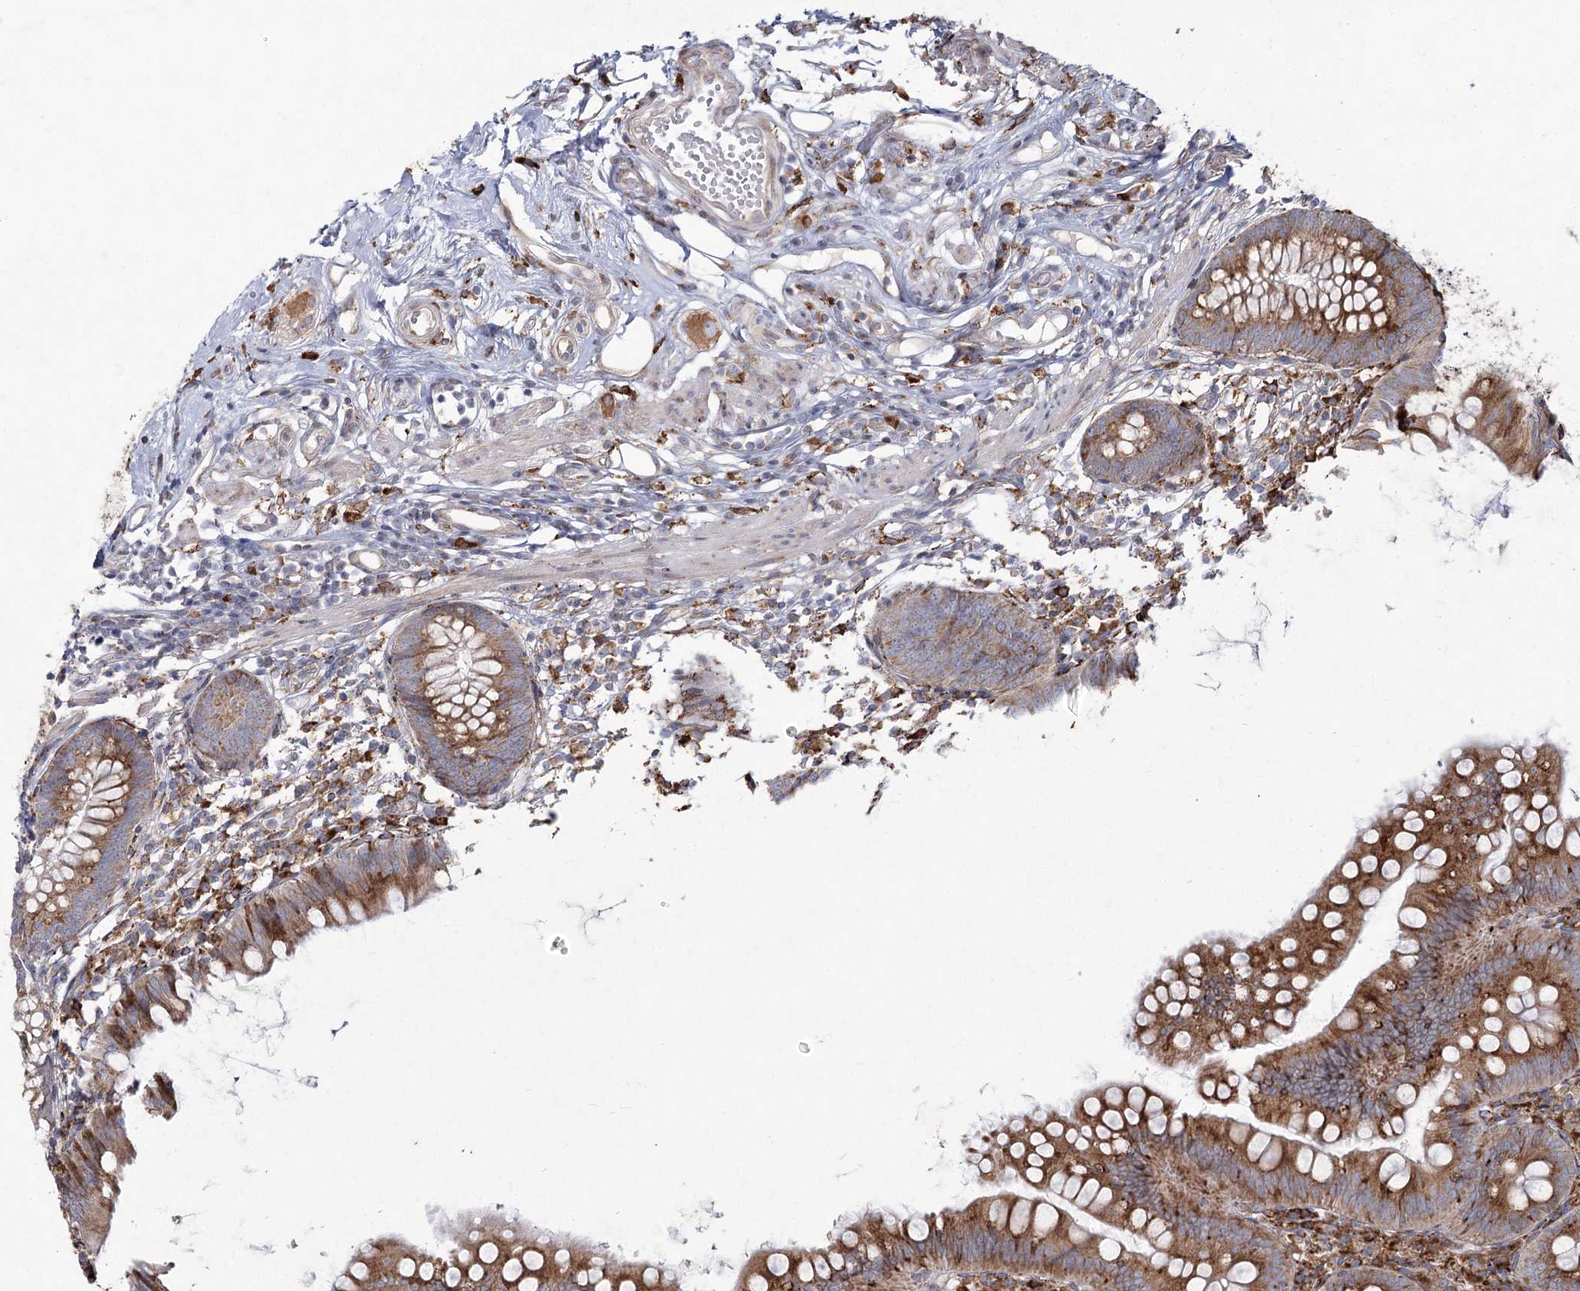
{"staining": {"intensity": "moderate", "quantity": ">75%", "location": "cytoplasmic/membranous"}, "tissue": "appendix", "cell_type": "Glandular cells", "image_type": "normal", "snomed": [{"axis": "morphology", "description": "Normal tissue, NOS"}, {"axis": "topography", "description": "Appendix"}], "caption": "Human appendix stained for a protein (brown) reveals moderate cytoplasmic/membranous positive expression in approximately >75% of glandular cells.", "gene": "NHLRC2", "patient": {"sex": "female", "age": 62}}